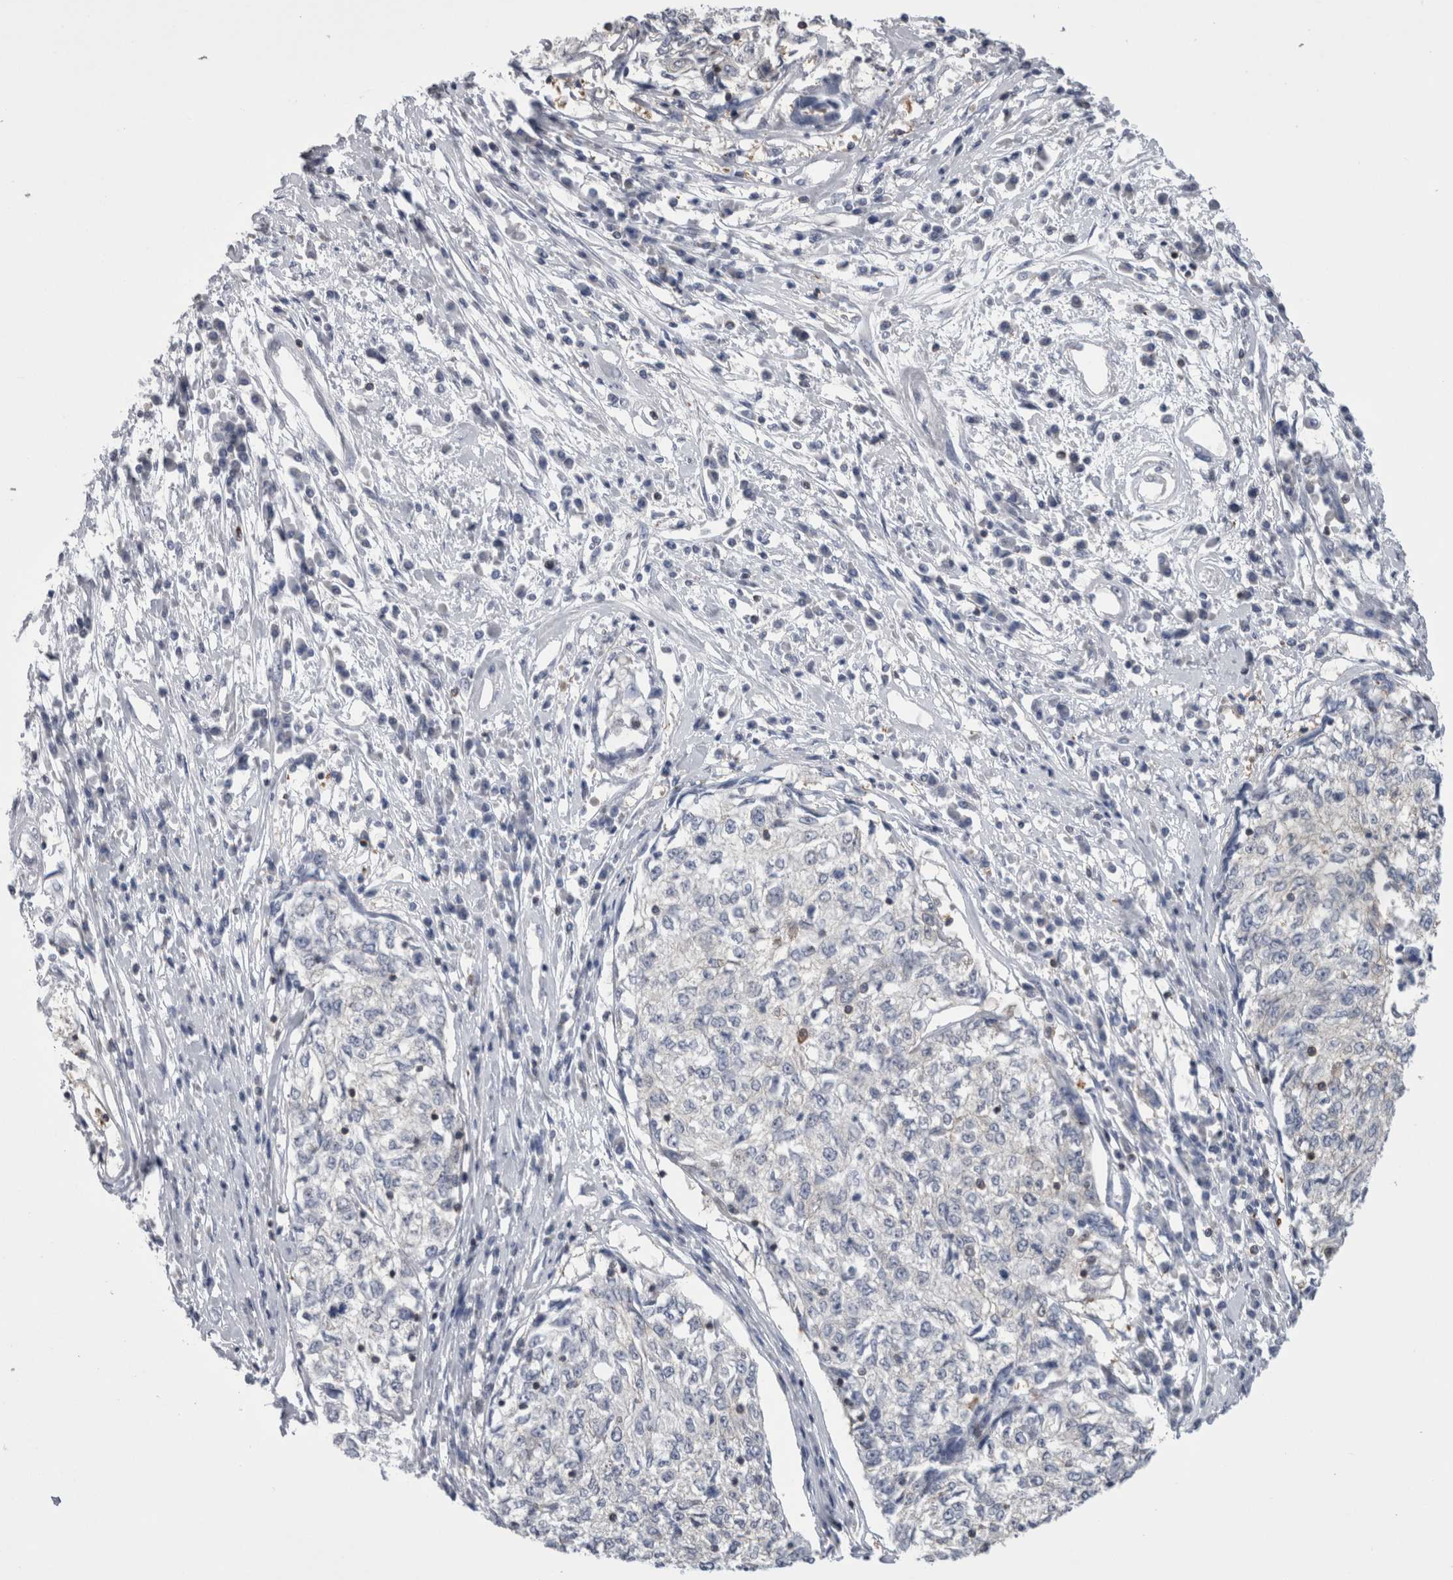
{"staining": {"intensity": "negative", "quantity": "none", "location": "none"}, "tissue": "cervical cancer", "cell_type": "Tumor cells", "image_type": "cancer", "snomed": [{"axis": "morphology", "description": "Squamous cell carcinoma, NOS"}, {"axis": "topography", "description": "Cervix"}], "caption": "Immunohistochemistry of human squamous cell carcinoma (cervical) displays no staining in tumor cells. (Stains: DAB (3,3'-diaminobenzidine) immunohistochemistry (IHC) with hematoxylin counter stain, Microscopy: brightfield microscopy at high magnification).", "gene": "DCTN6", "patient": {"sex": "female", "age": 57}}